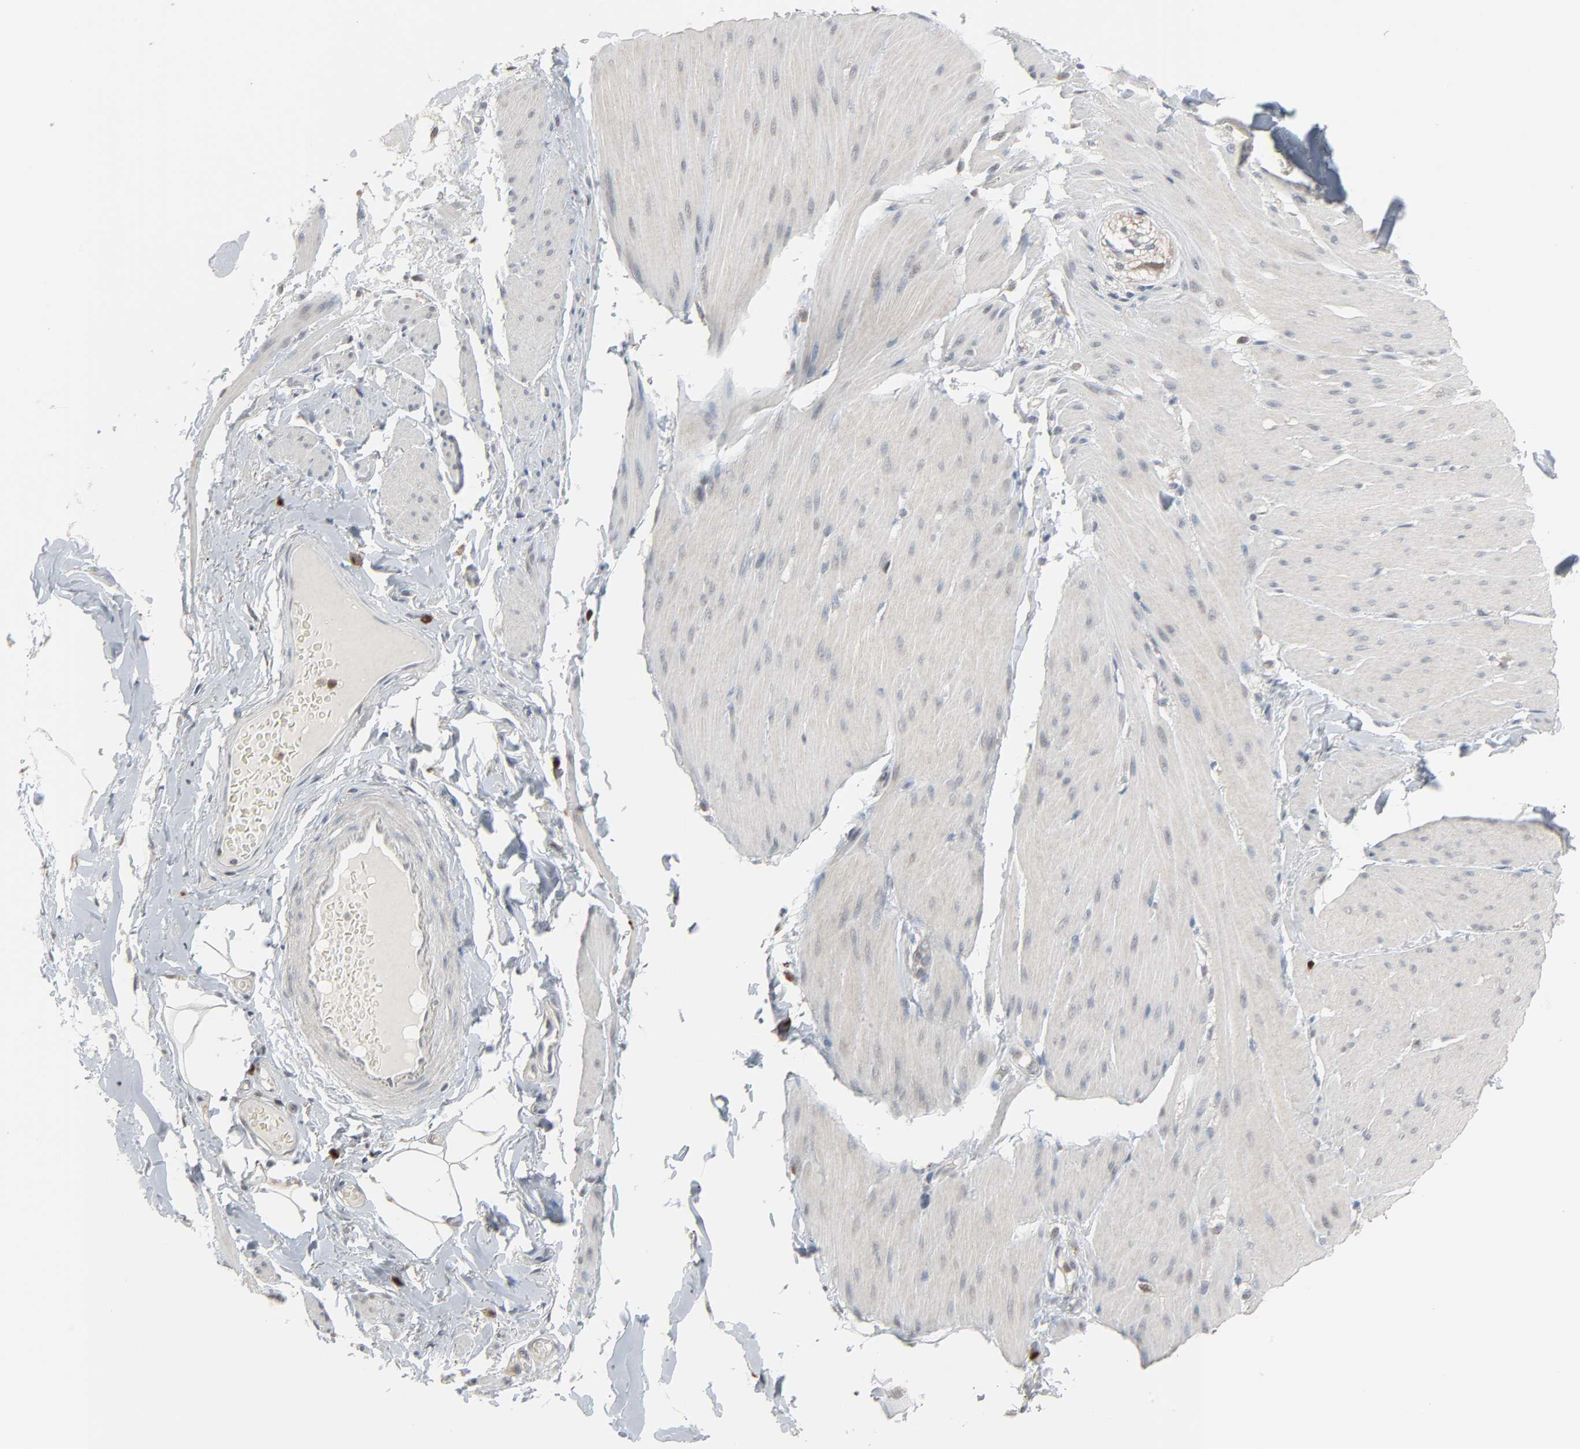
{"staining": {"intensity": "weak", "quantity": "<25%", "location": "cytoplasmic/membranous"}, "tissue": "smooth muscle", "cell_type": "Smooth muscle cells", "image_type": "normal", "snomed": [{"axis": "morphology", "description": "Normal tissue, NOS"}, {"axis": "topography", "description": "Smooth muscle"}, {"axis": "topography", "description": "Colon"}], "caption": "DAB (3,3'-diaminobenzidine) immunohistochemical staining of unremarkable human smooth muscle demonstrates no significant positivity in smooth muscle cells. Nuclei are stained in blue.", "gene": "DOCK8", "patient": {"sex": "male", "age": 67}}